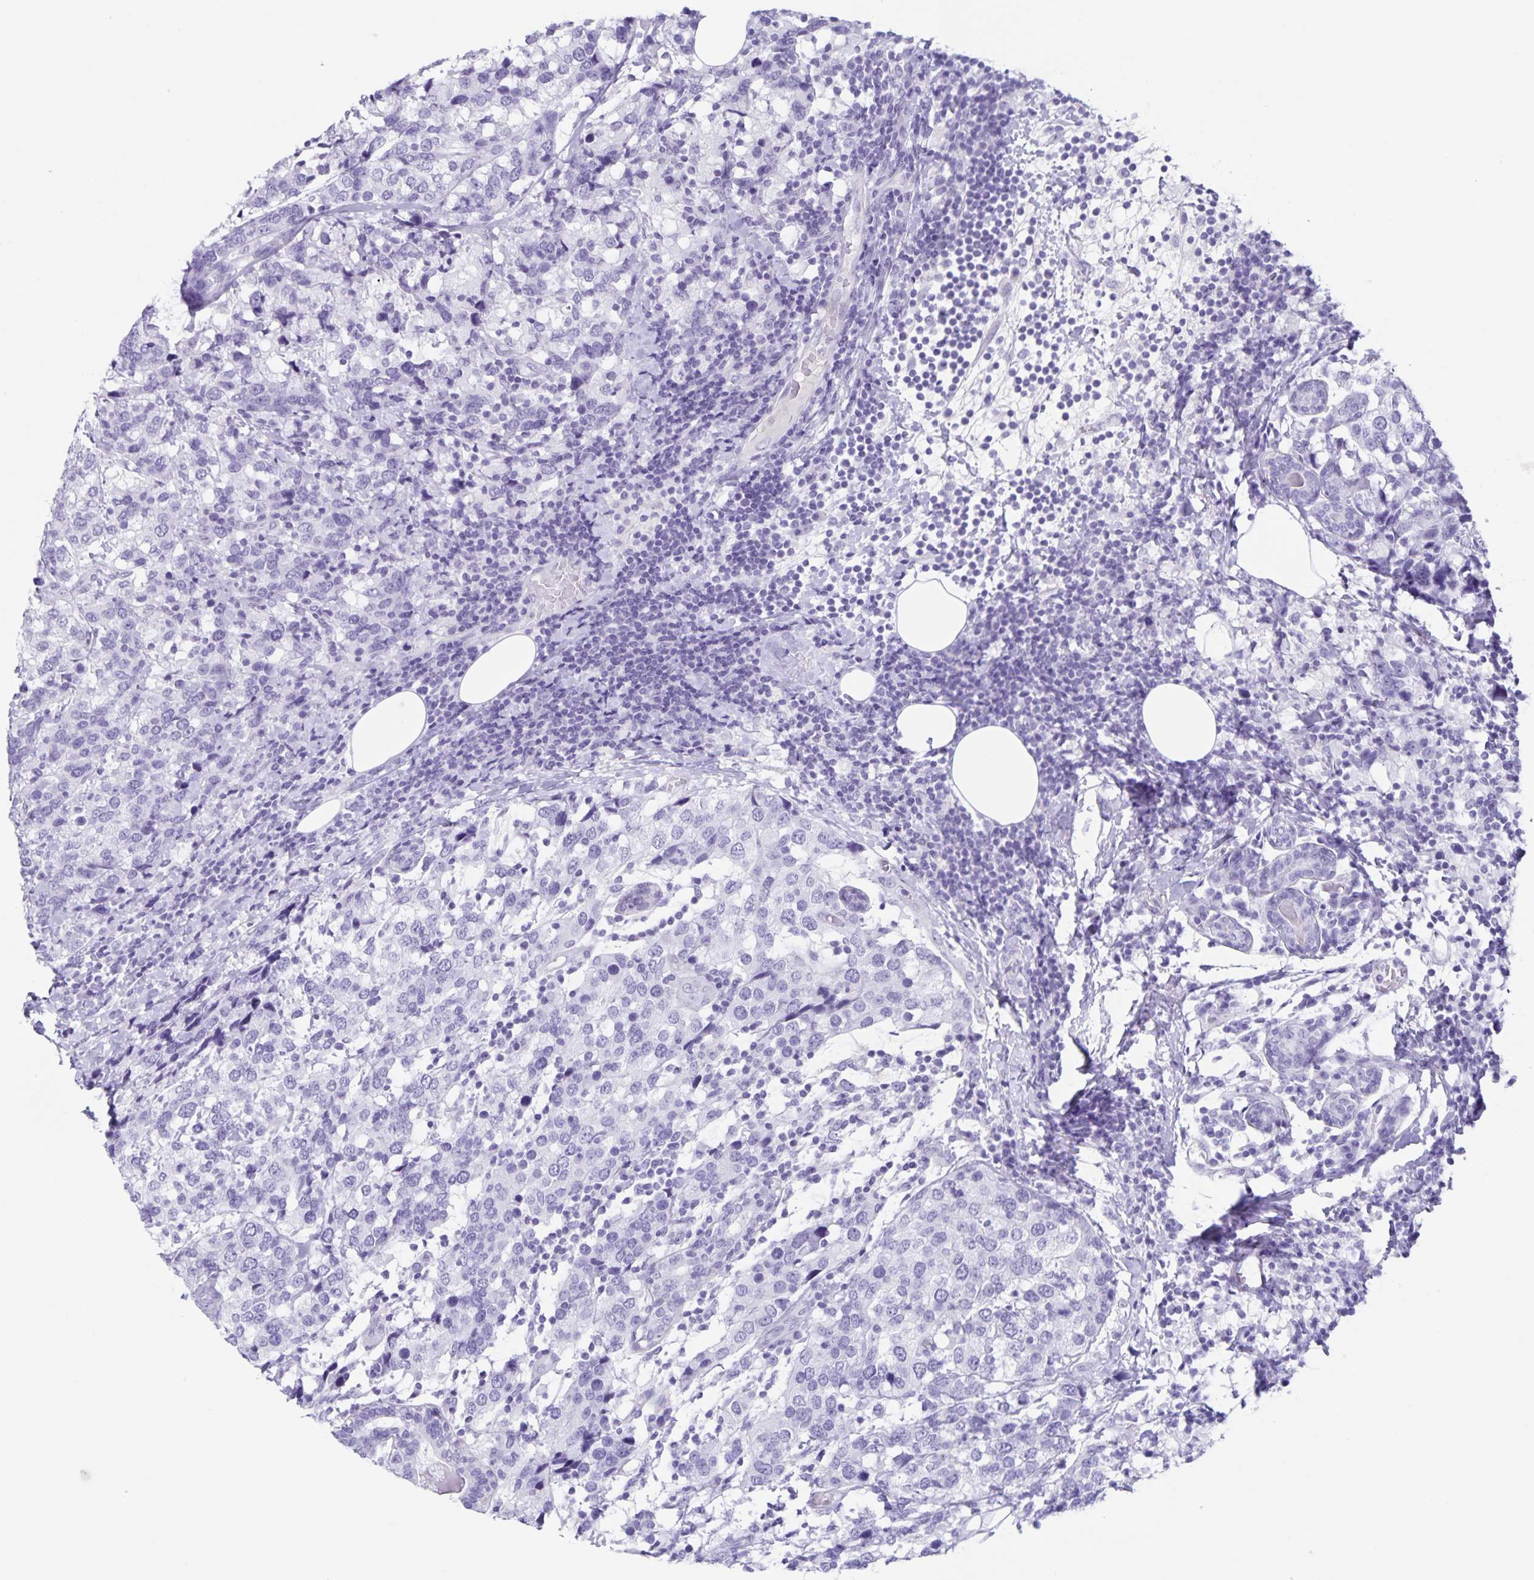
{"staining": {"intensity": "negative", "quantity": "none", "location": "none"}, "tissue": "breast cancer", "cell_type": "Tumor cells", "image_type": "cancer", "snomed": [{"axis": "morphology", "description": "Lobular carcinoma"}, {"axis": "topography", "description": "Breast"}], "caption": "Lobular carcinoma (breast) was stained to show a protein in brown. There is no significant positivity in tumor cells.", "gene": "C11orf42", "patient": {"sex": "female", "age": 59}}